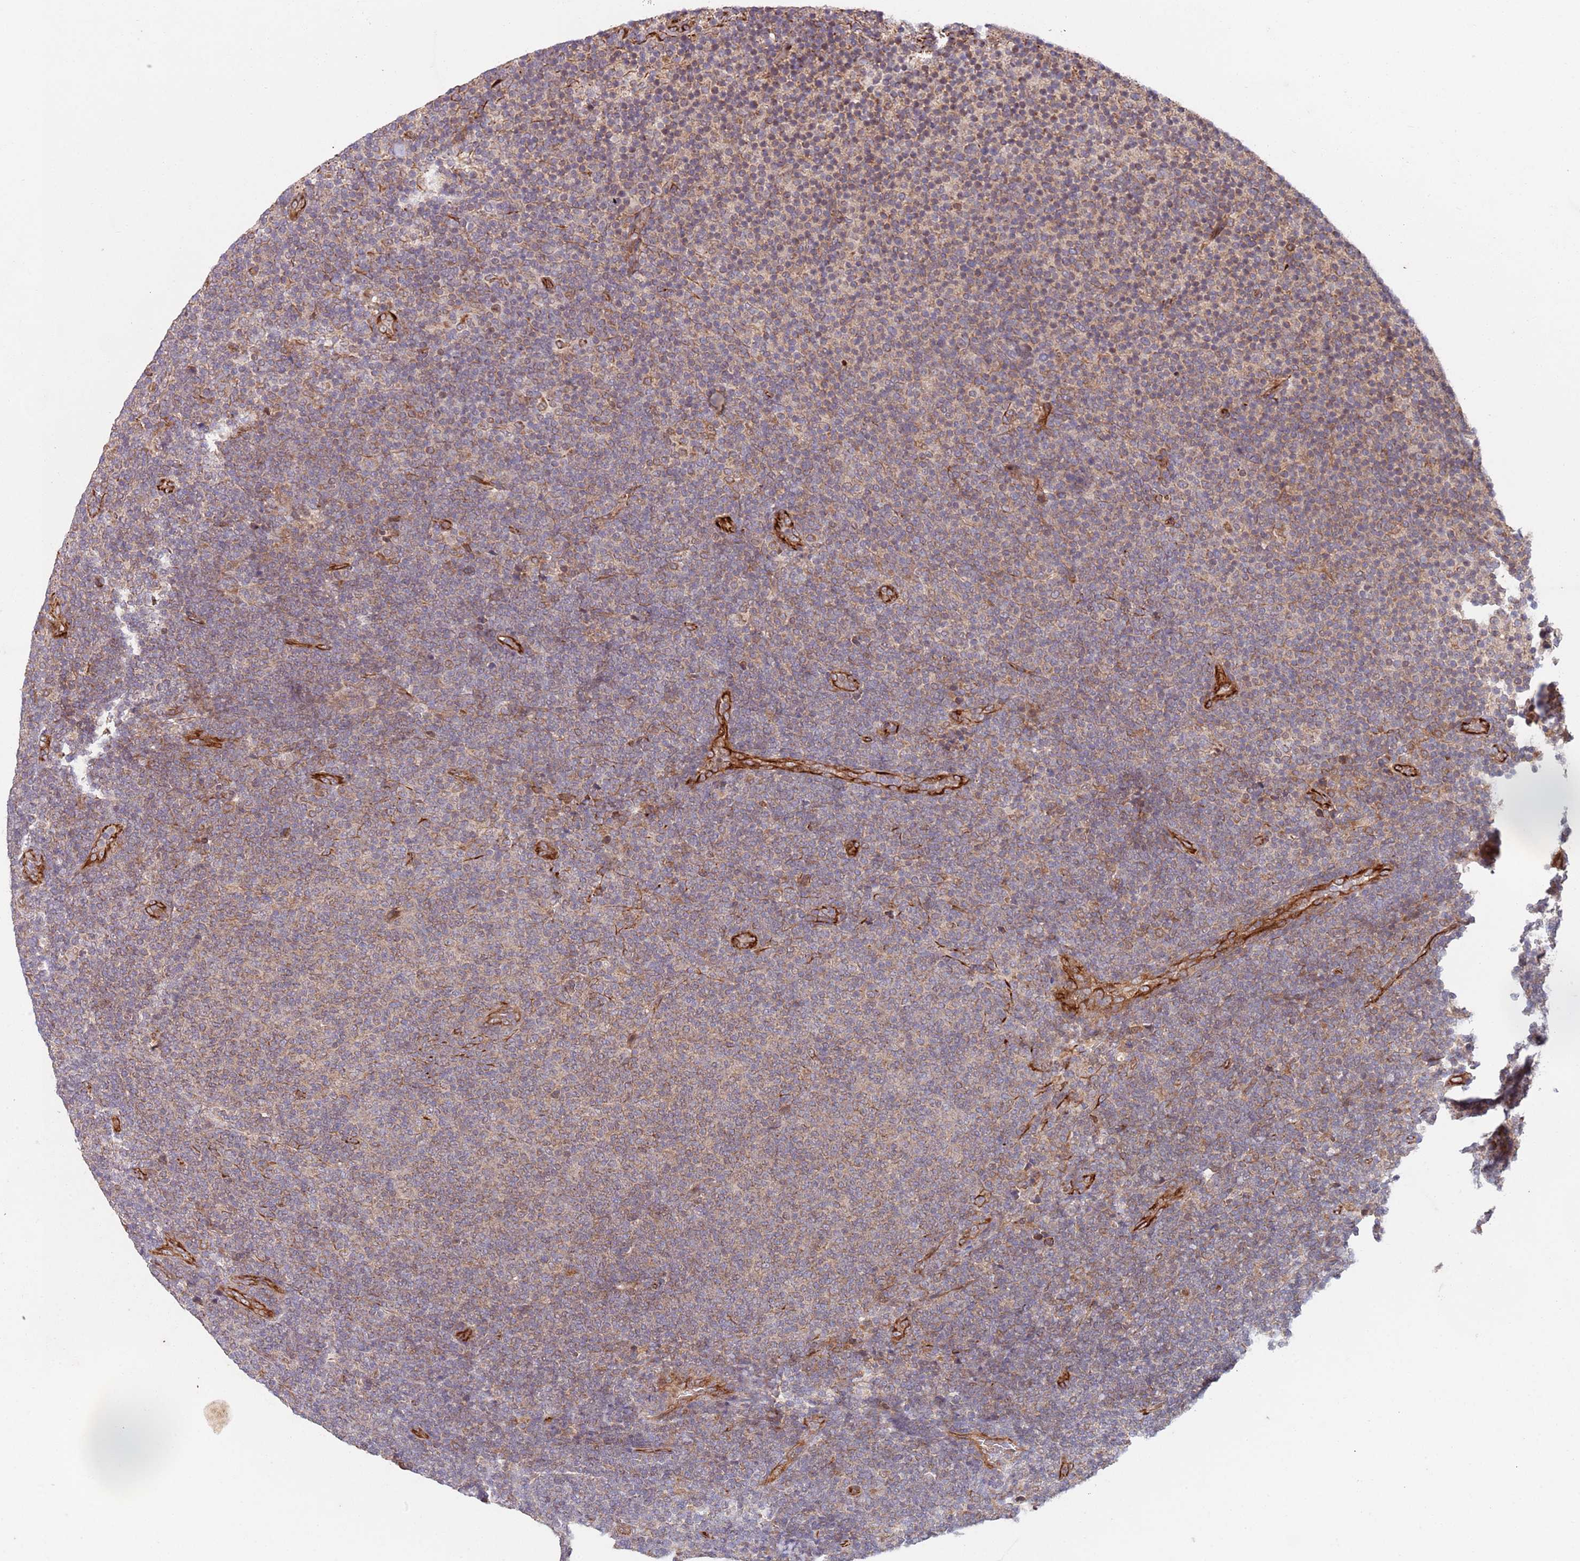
{"staining": {"intensity": "moderate", "quantity": "25%-75%", "location": "cytoplasmic/membranous"}, "tissue": "lymphoma", "cell_type": "Tumor cells", "image_type": "cancer", "snomed": [{"axis": "morphology", "description": "Malignant lymphoma, non-Hodgkin's type, Low grade"}, {"axis": "topography", "description": "Lymph node"}], "caption": "Human lymphoma stained for a protein (brown) displays moderate cytoplasmic/membranous positive expression in approximately 25%-75% of tumor cells.", "gene": "CHD9", "patient": {"sex": "male", "age": 66}}